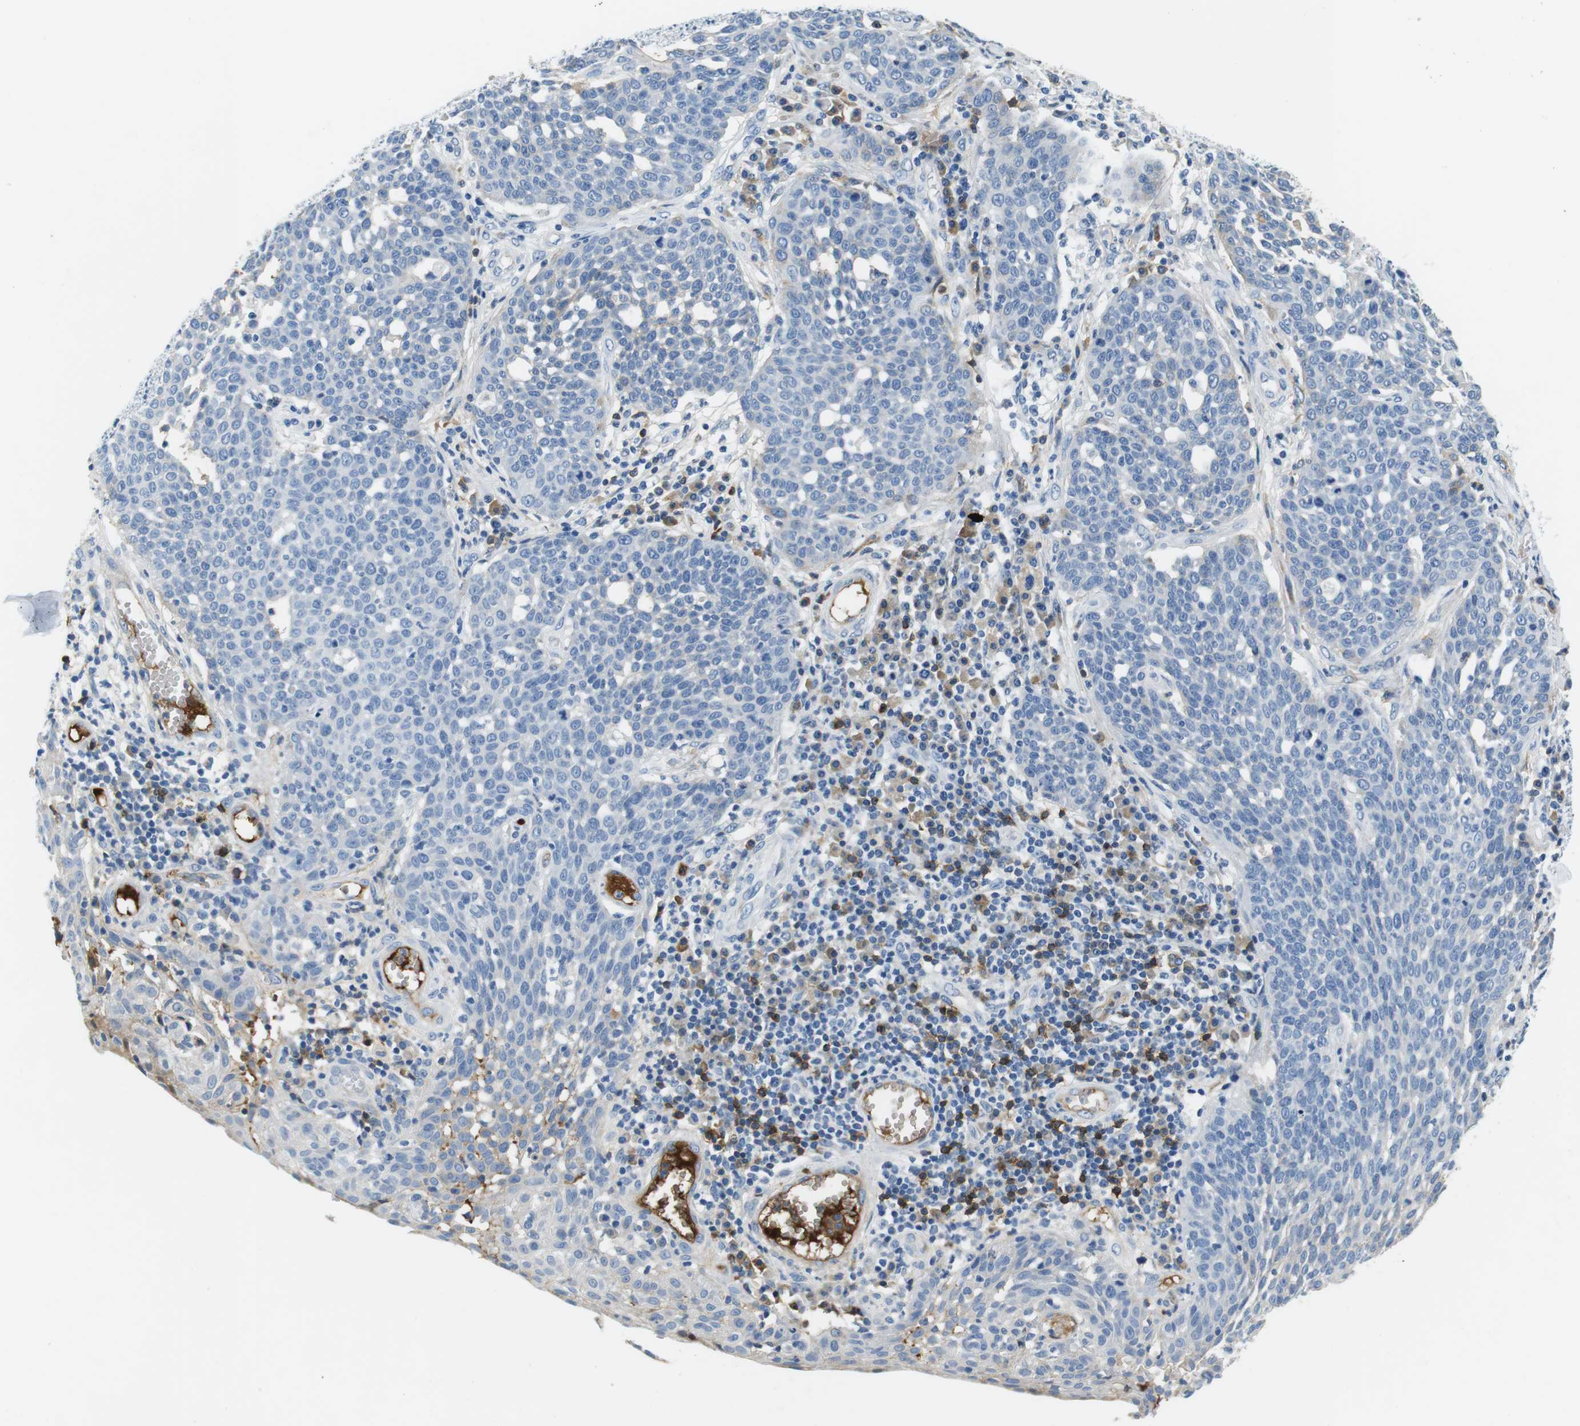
{"staining": {"intensity": "negative", "quantity": "none", "location": "none"}, "tissue": "cervical cancer", "cell_type": "Tumor cells", "image_type": "cancer", "snomed": [{"axis": "morphology", "description": "Squamous cell carcinoma, NOS"}, {"axis": "topography", "description": "Cervix"}], "caption": "A high-resolution histopathology image shows IHC staining of squamous cell carcinoma (cervical), which shows no significant expression in tumor cells.", "gene": "IGHD", "patient": {"sex": "female", "age": 34}}